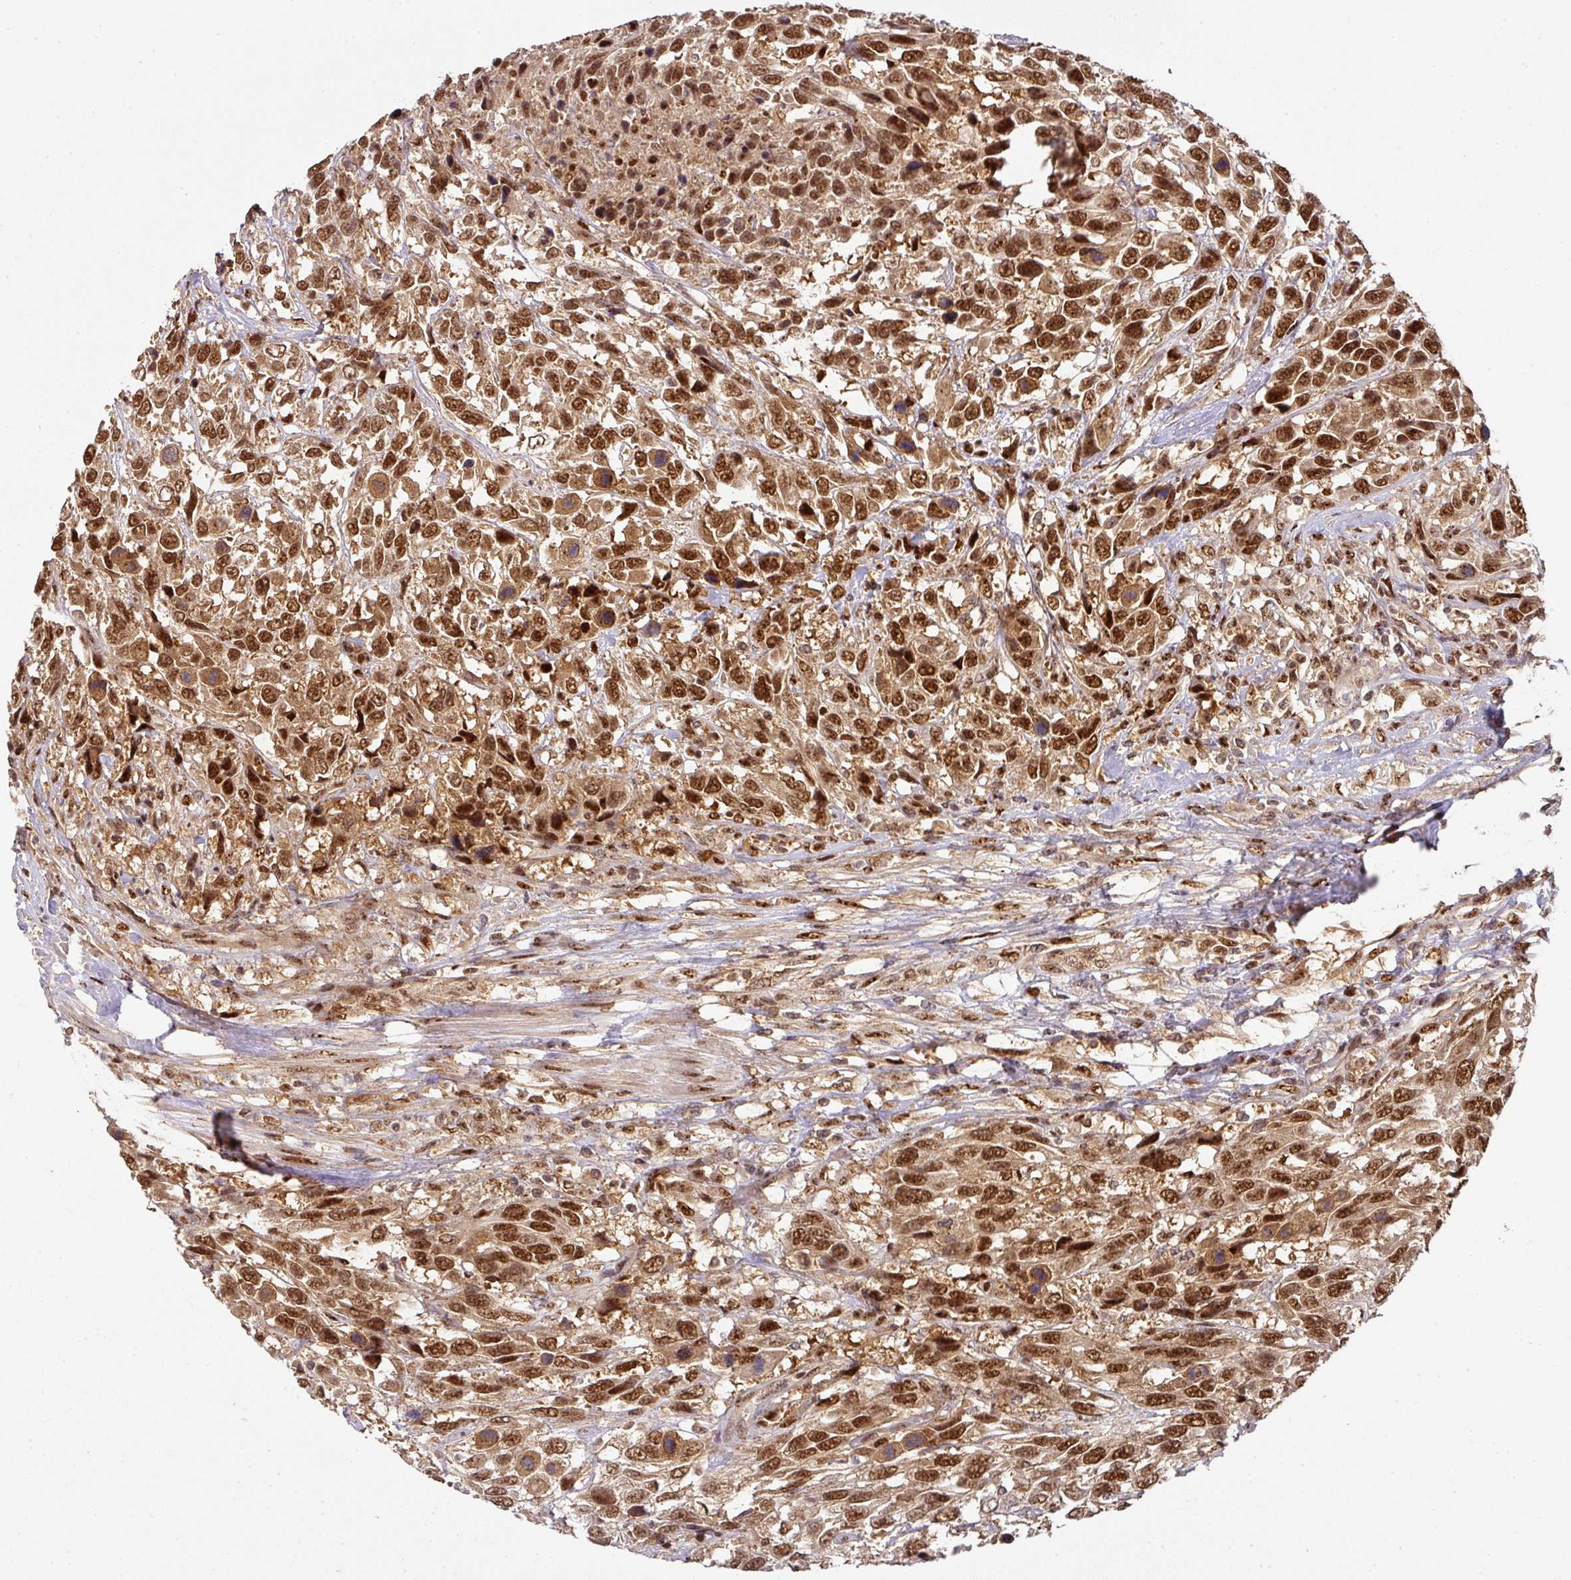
{"staining": {"intensity": "strong", "quantity": ">75%", "location": "cytoplasmic/membranous,nuclear"}, "tissue": "urothelial cancer", "cell_type": "Tumor cells", "image_type": "cancer", "snomed": [{"axis": "morphology", "description": "Urothelial carcinoma, High grade"}, {"axis": "topography", "description": "Urinary bladder"}], "caption": "Human urothelial carcinoma (high-grade) stained with a protein marker exhibits strong staining in tumor cells.", "gene": "RANBP9", "patient": {"sex": "female", "age": 70}}